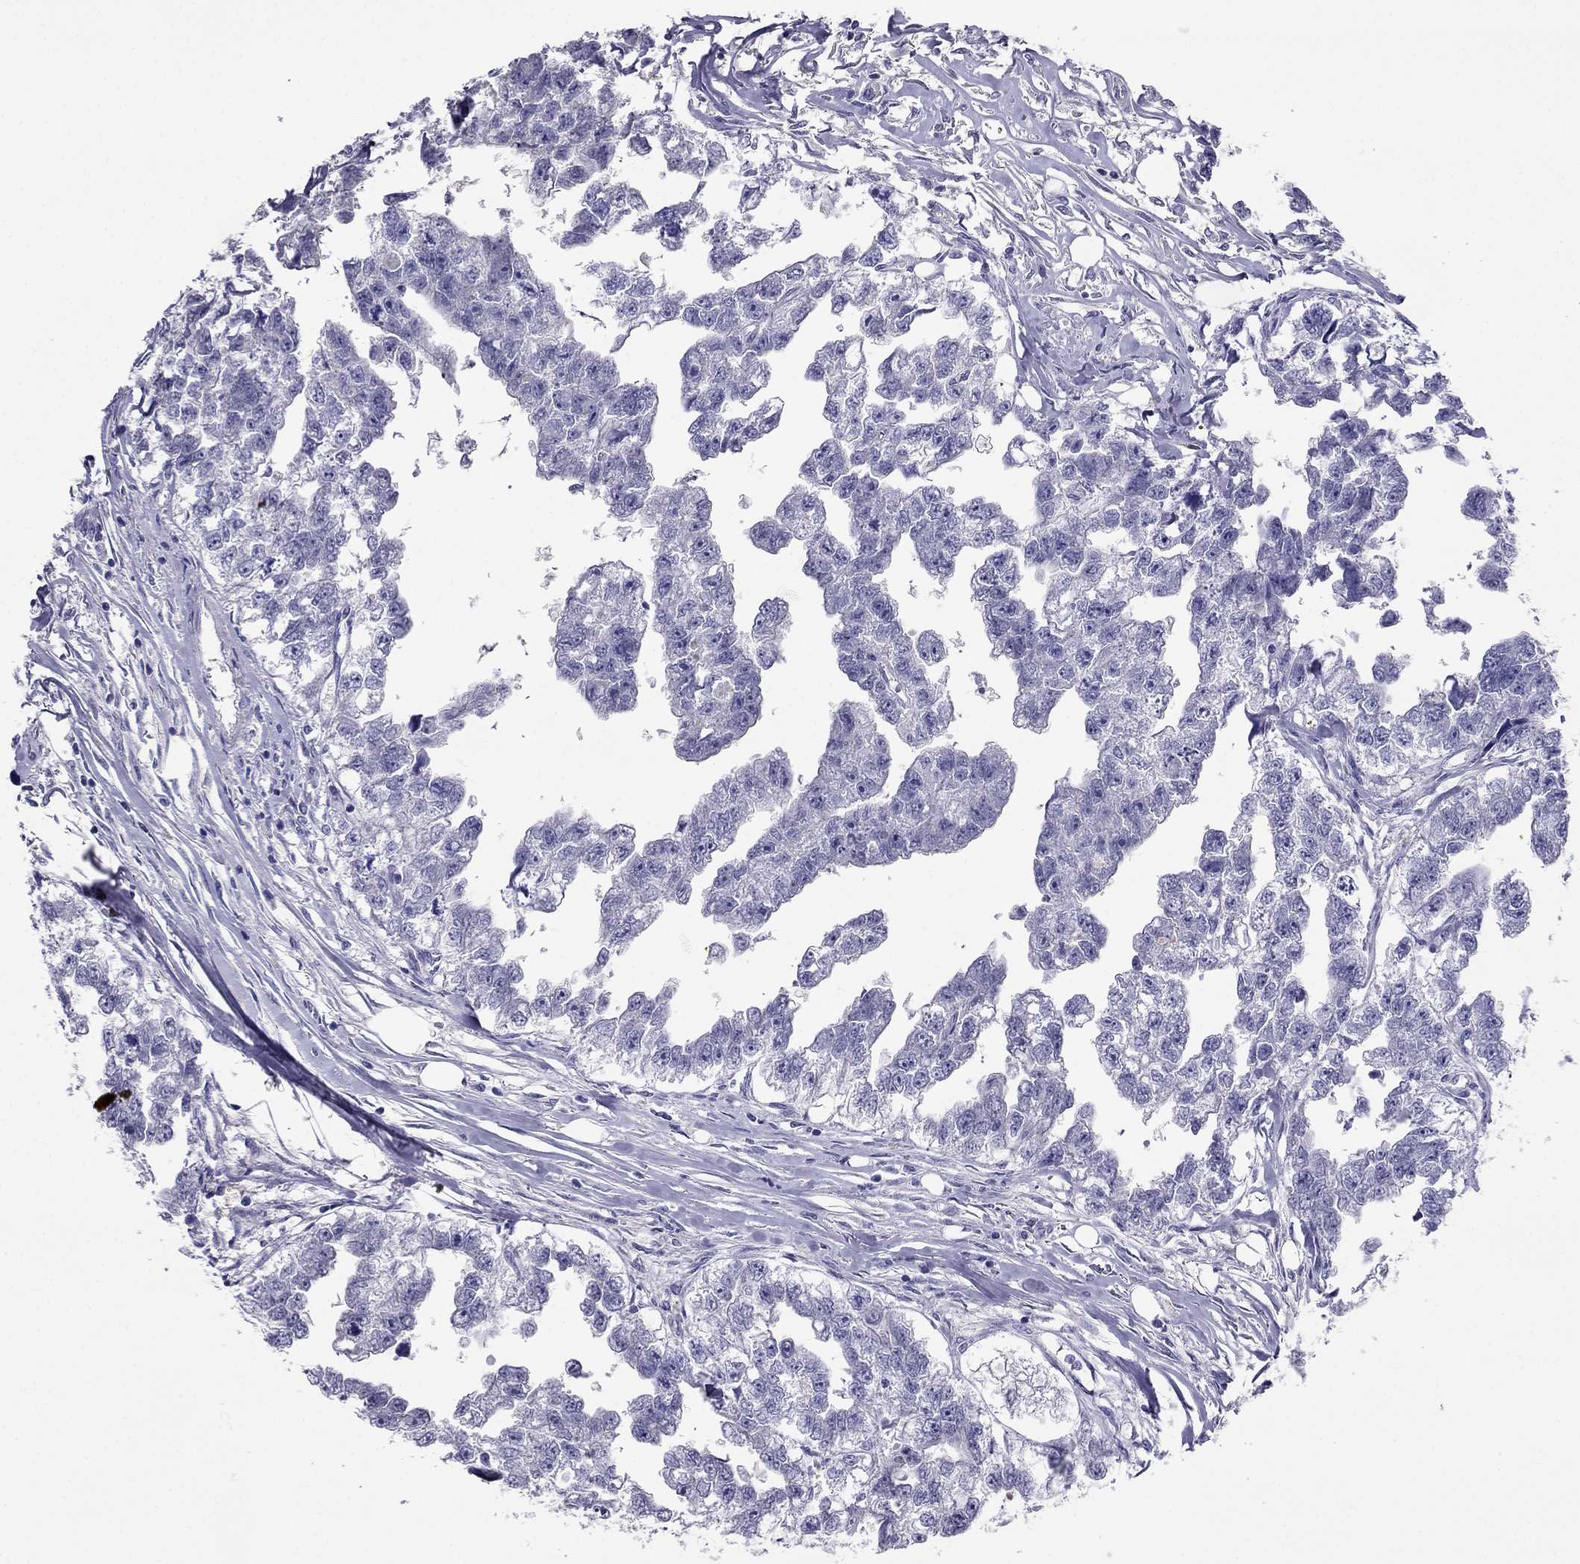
{"staining": {"intensity": "negative", "quantity": "none", "location": "none"}, "tissue": "testis cancer", "cell_type": "Tumor cells", "image_type": "cancer", "snomed": [{"axis": "morphology", "description": "Carcinoma, Embryonal, NOS"}, {"axis": "morphology", "description": "Teratoma, malignant, NOS"}, {"axis": "topography", "description": "Testis"}], "caption": "Immunohistochemical staining of testis cancer (embryonal carcinoma) reveals no significant staining in tumor cells.", "gene": "TBC1D21", "patient": {"sex": "male", "age": 44}}